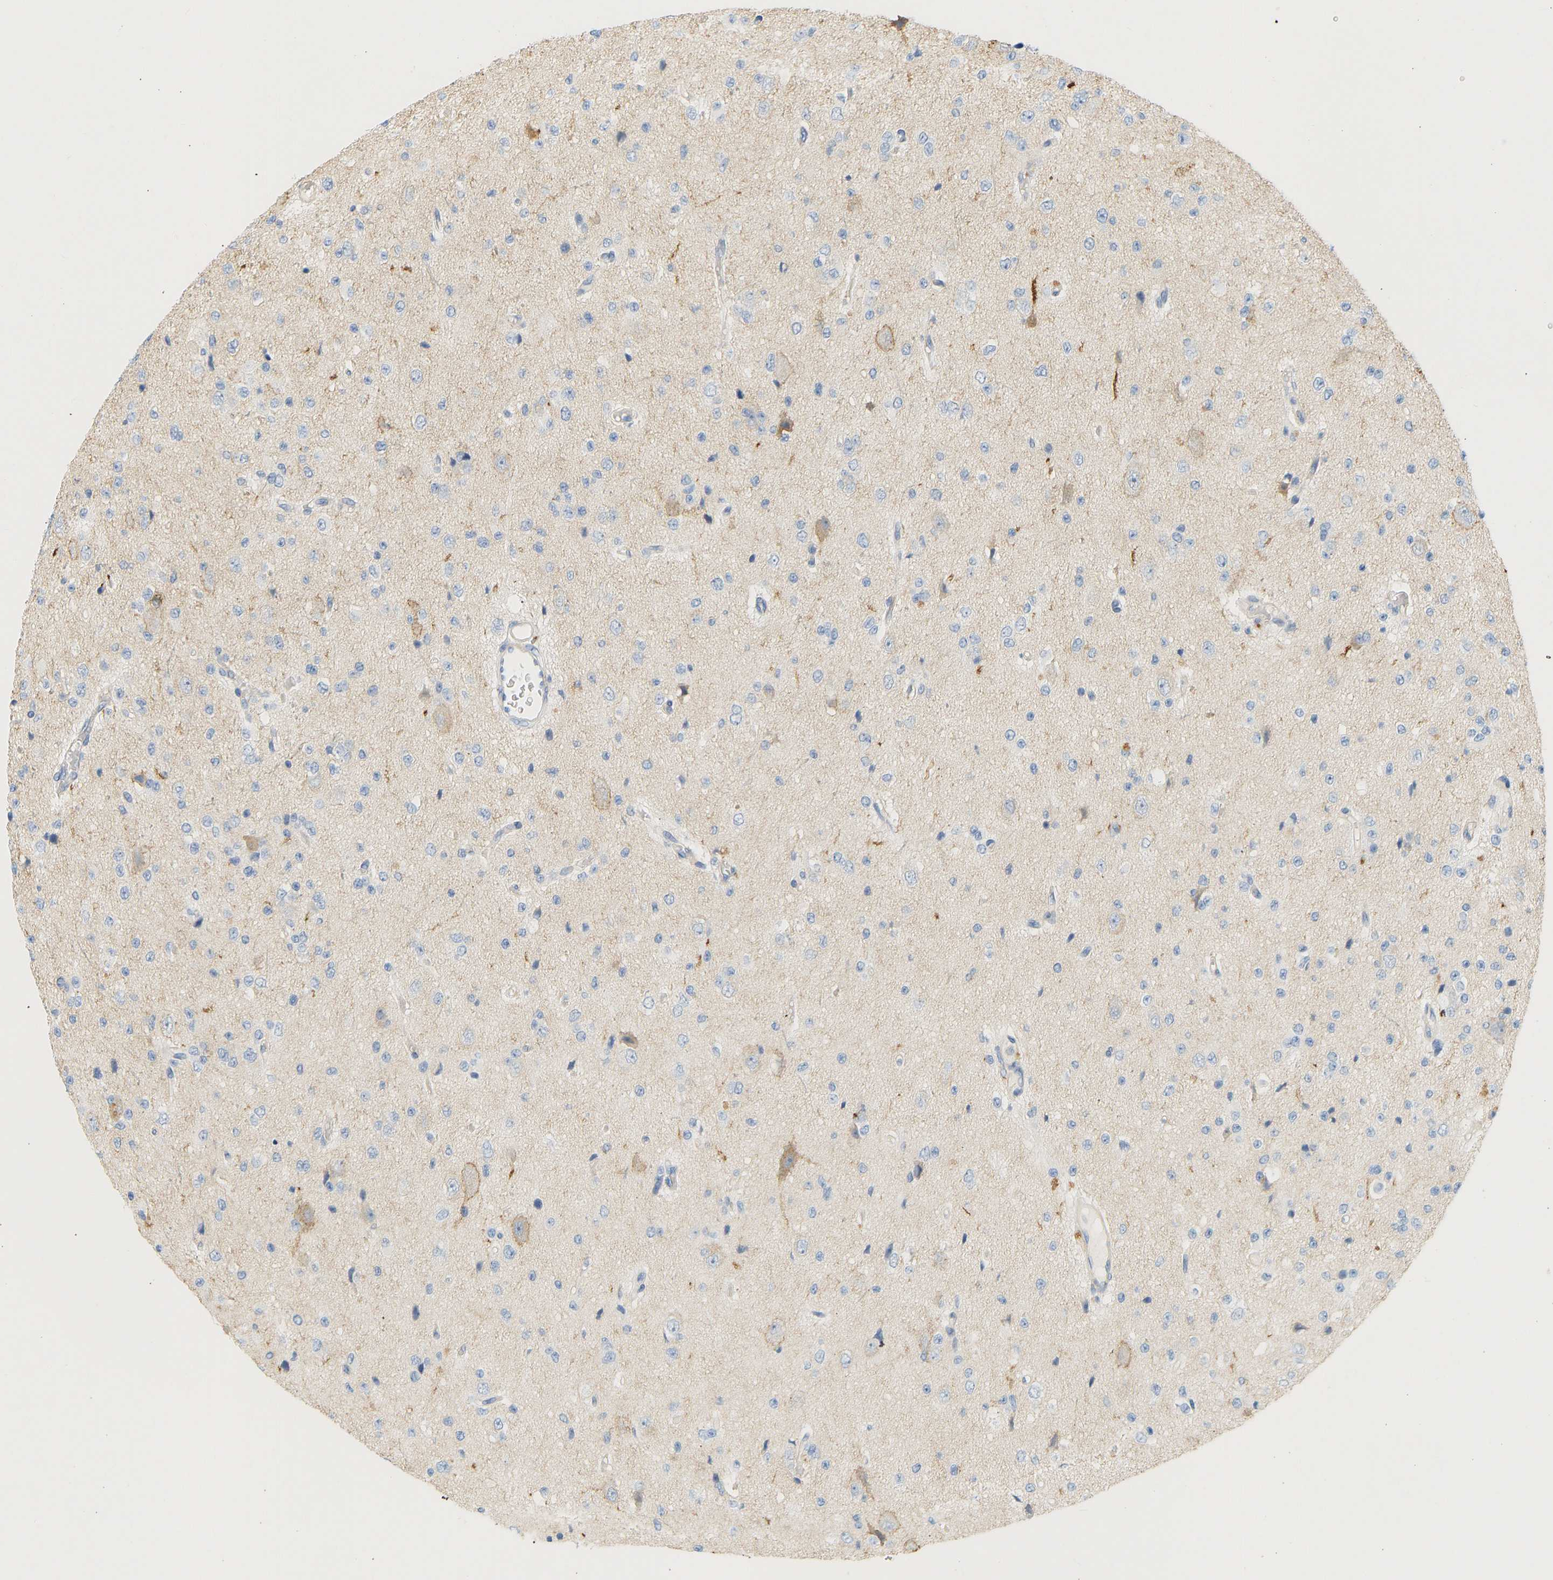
{"staining": {"intensity": "negative", "quantity": "none", "location": "none"}, "tissue": "glioma", "cell_type": "Tumor cells", "image_type": "cancer", "snomed": [{"axis": "morphology", "description": "Glioma, malignant, High grade"}, {"axis": "topography", "description": "pancreas cauda"}], "caption": "A photomicrograph of human malignant glioma (high-grade) is negative for staining in tumor cells. (DAB IHC visualized using brightfield microscopy, high magnification).", "gene": "BVES", "patient": {"sex": "male", "age": 60}}